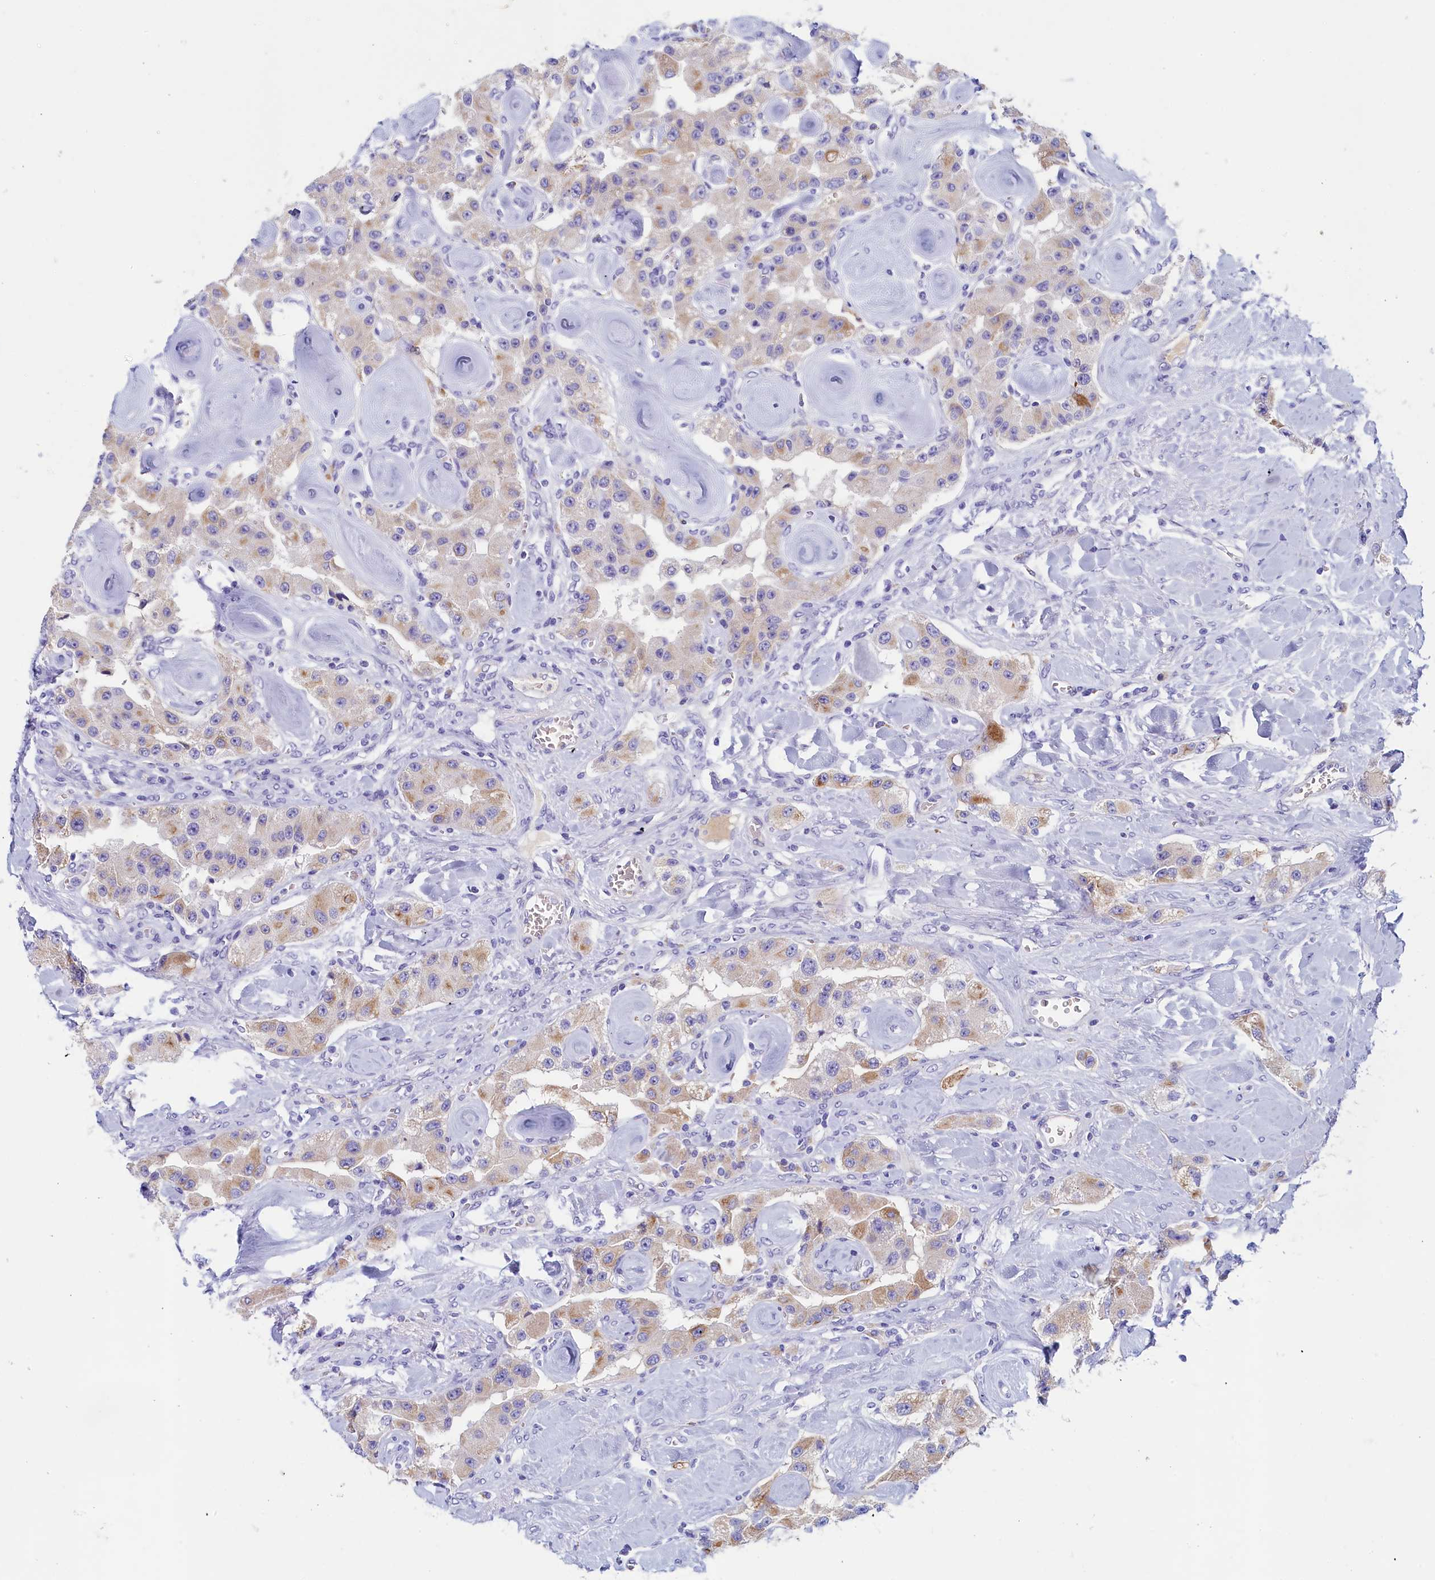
{"staining": {"intensity": "weak", "quantity": "<25%", "location": "cytoplasmic/membranous"}, "tissue": "carcinoid", "cell_type": "Tumor cells", "image_type": "cancer", "snomed": [{"axis": "morphology", "description": "Carcinoid, malignant, NOS"}, {"axis": "topography", "description": "Pancreas"}], "caption": "Immunohistochemical staining of carcinoid exhibits no significant expression in tumor cells.", "gene": "GUCA1C", "patient": {"sex": "male", "age": 41}}